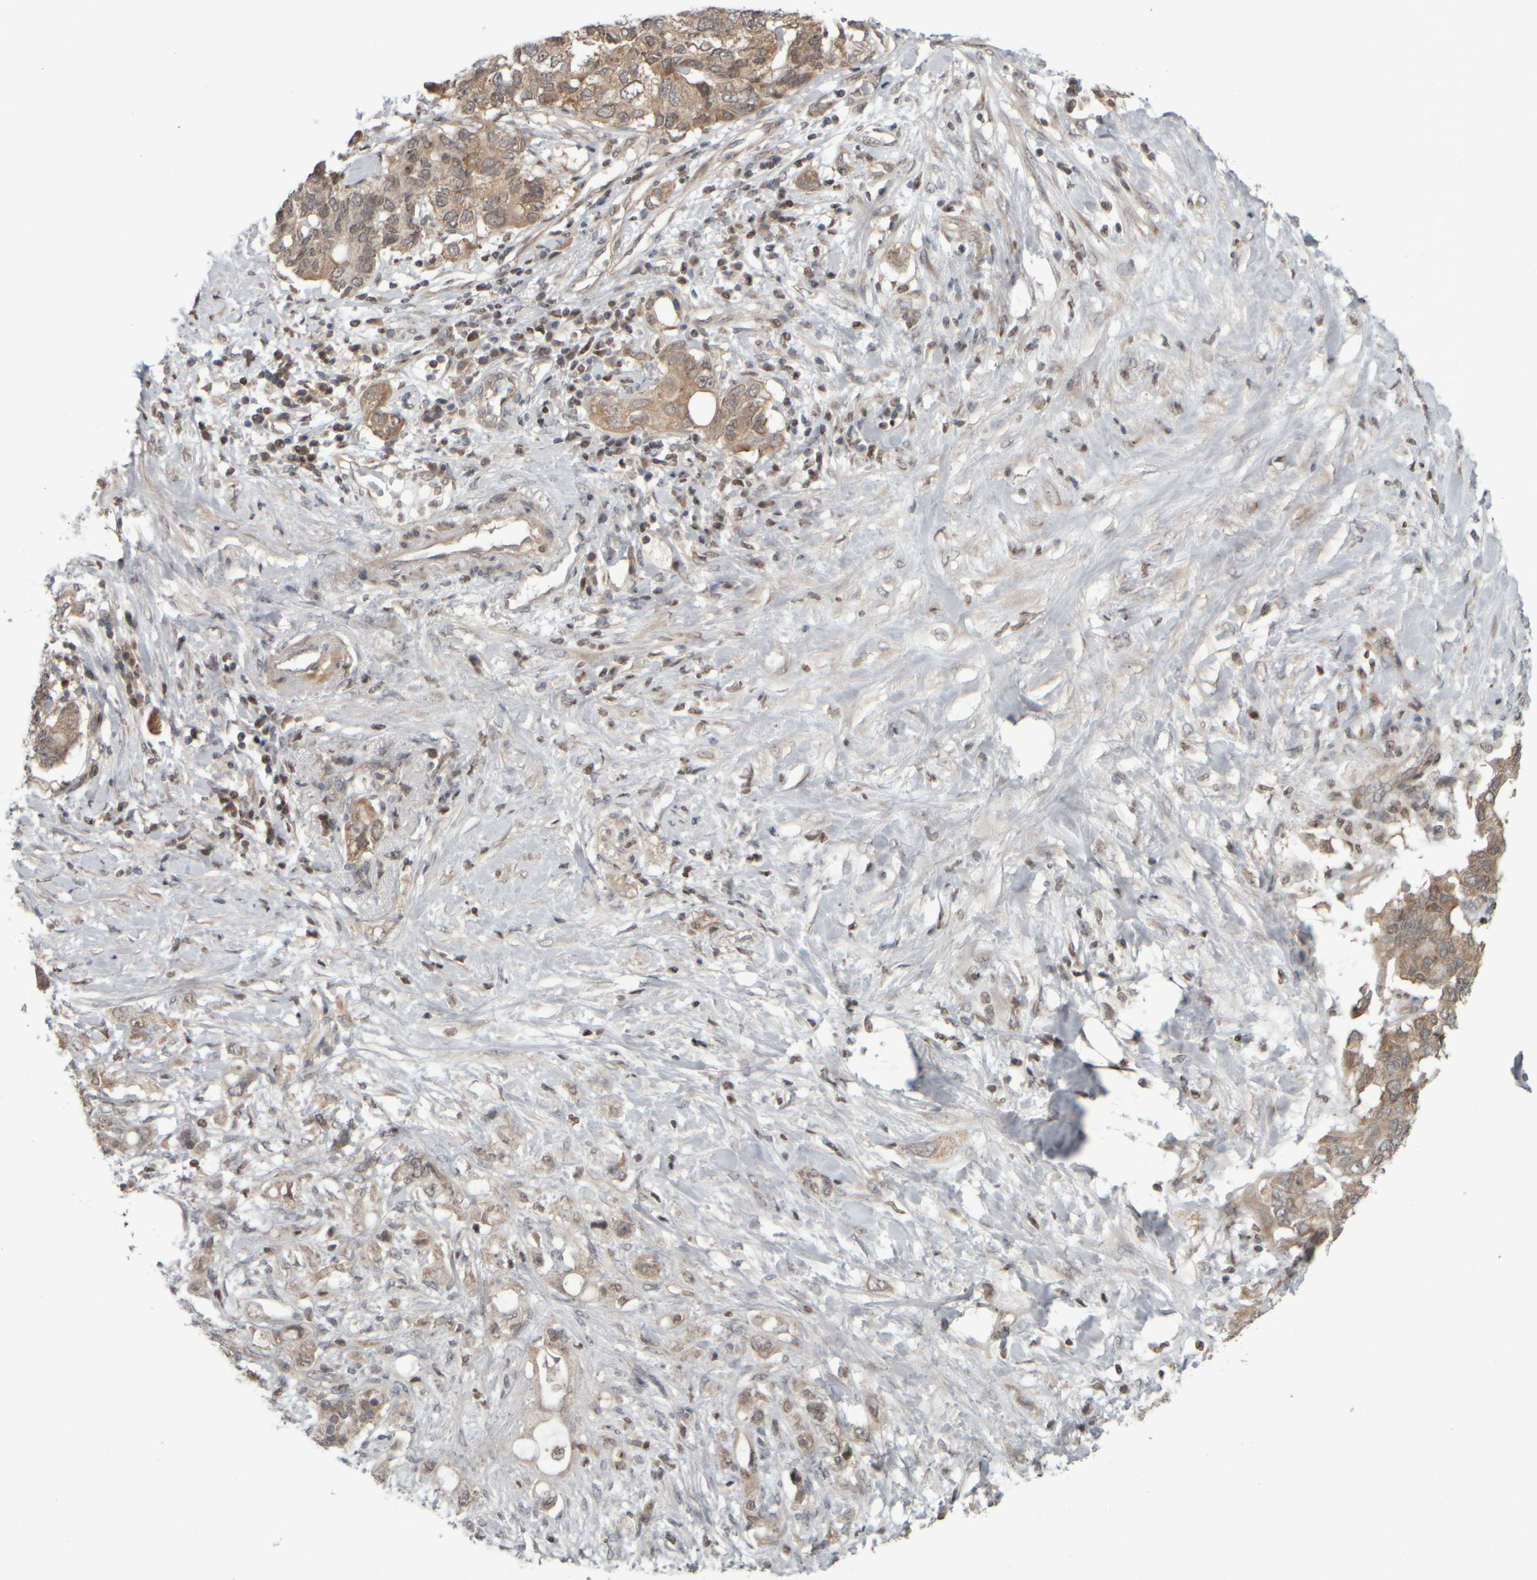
{"staining": {"intensity": "moderate", "quantity": ">75%", "location": "cytoplasmic/membranous"}, "tissue": "pancreatic cancer", "cell_type": "Tumor cells", "image_type": "cancer", "snomed": [{"axis": "morphology", "description": "Adenocarcinoma, NOS"}, {"axis": "topography", "description": "Pancreas"}], "caption": "An immunohistochemistry photomicrograph of tumor tissue is shown. Protein staining in brown highlights moderate cytoplasmic/membranous positivity in adenocarcinoma (pancreatic) within tumor cells.", "gene": "CWC27", "patient": {"sex": "female", "age": 56}}